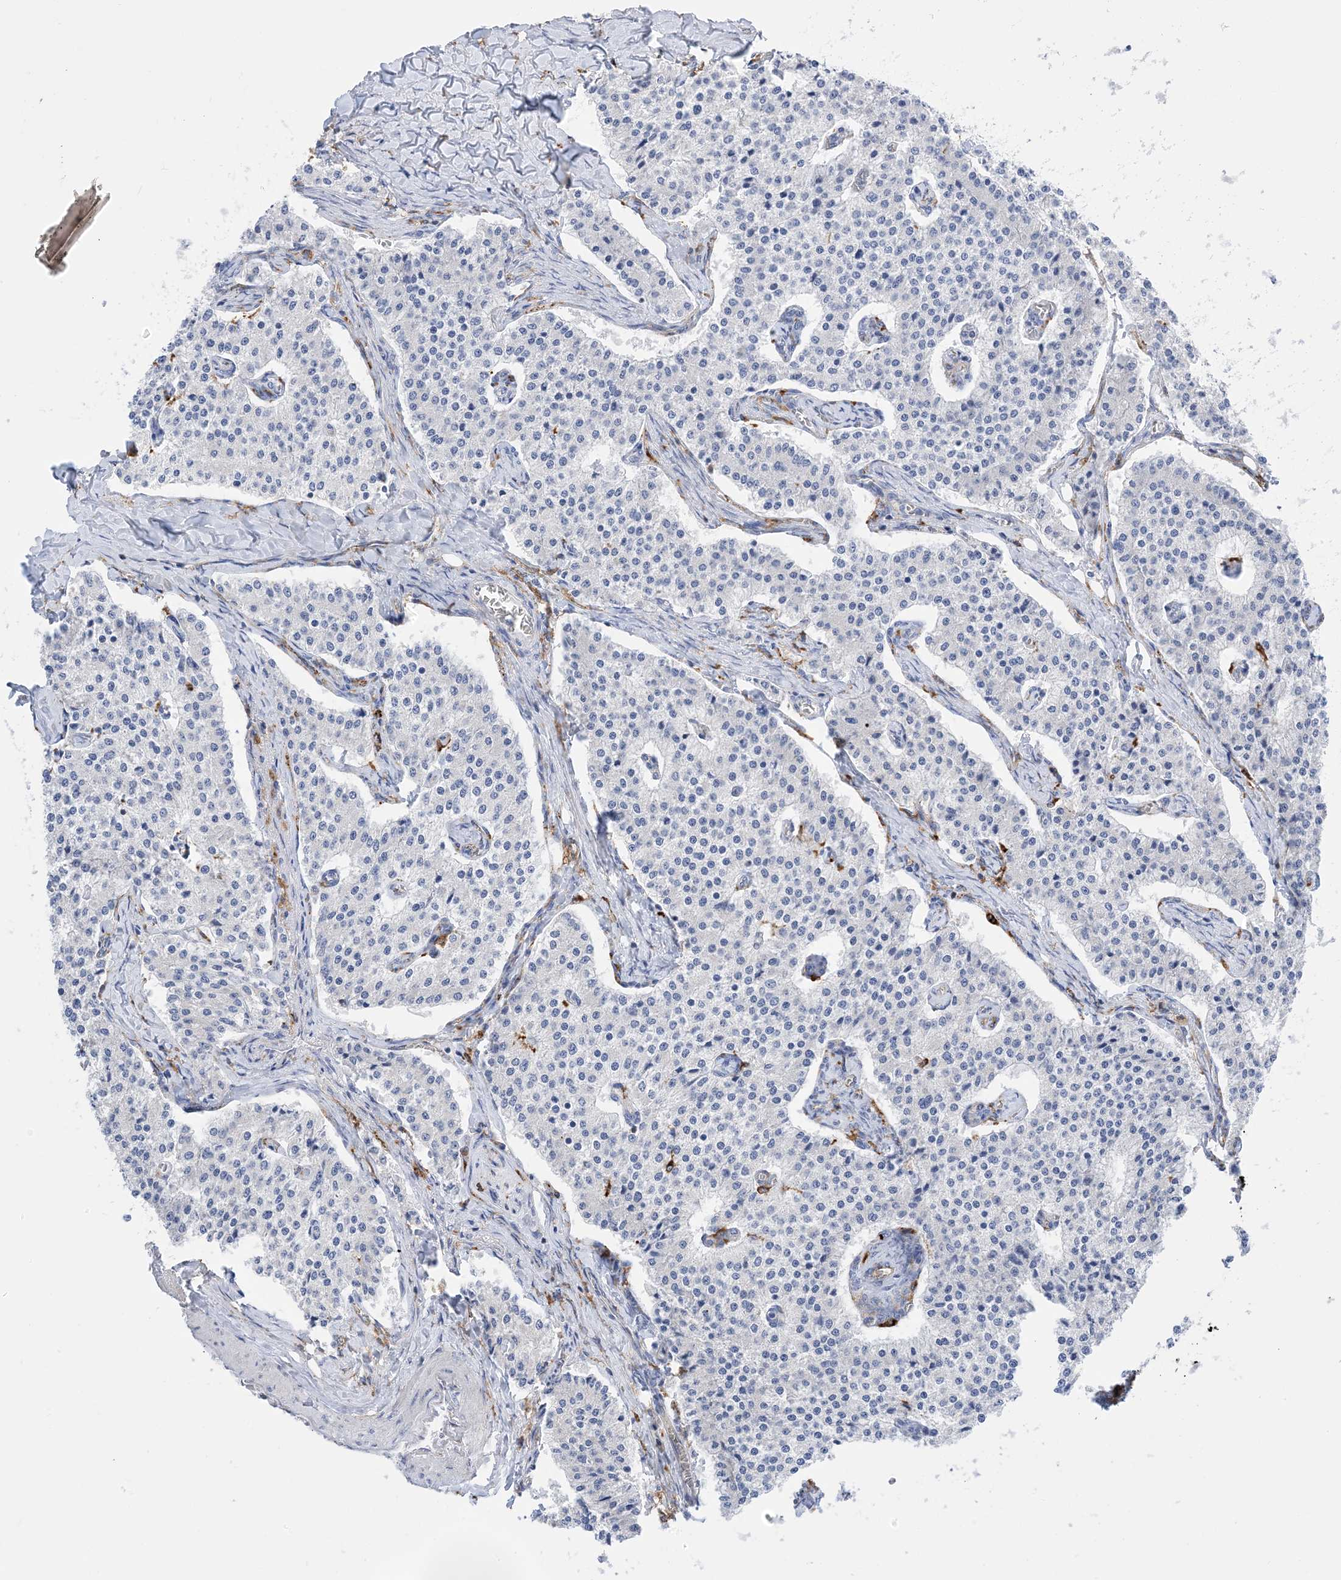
{"staining": {"intensity": "negative", "quantity": "none", "location": "none"}, "tissue": "carcinoid", "cell_type": "Tumor cells", "image_type": "cancer", "snomed": [{"axis": "morphology", "description": "Carcinoid, malignant, NOS"}, {"axis": "topography", "description": "Colon"}], "caption": "Immunohistochemistry photomicrograph of neoplastic tissue: human carcinoid stained with DAB exhibits no significant protein positivity in tumor cells. The staining is performed using DAB (3,3'-diaminobenzidine) brown chromogen with nuclei counter-stained in using hematoxylin.", "gene": "DPH3", "patient": {"sex": "female", "age": 52}}